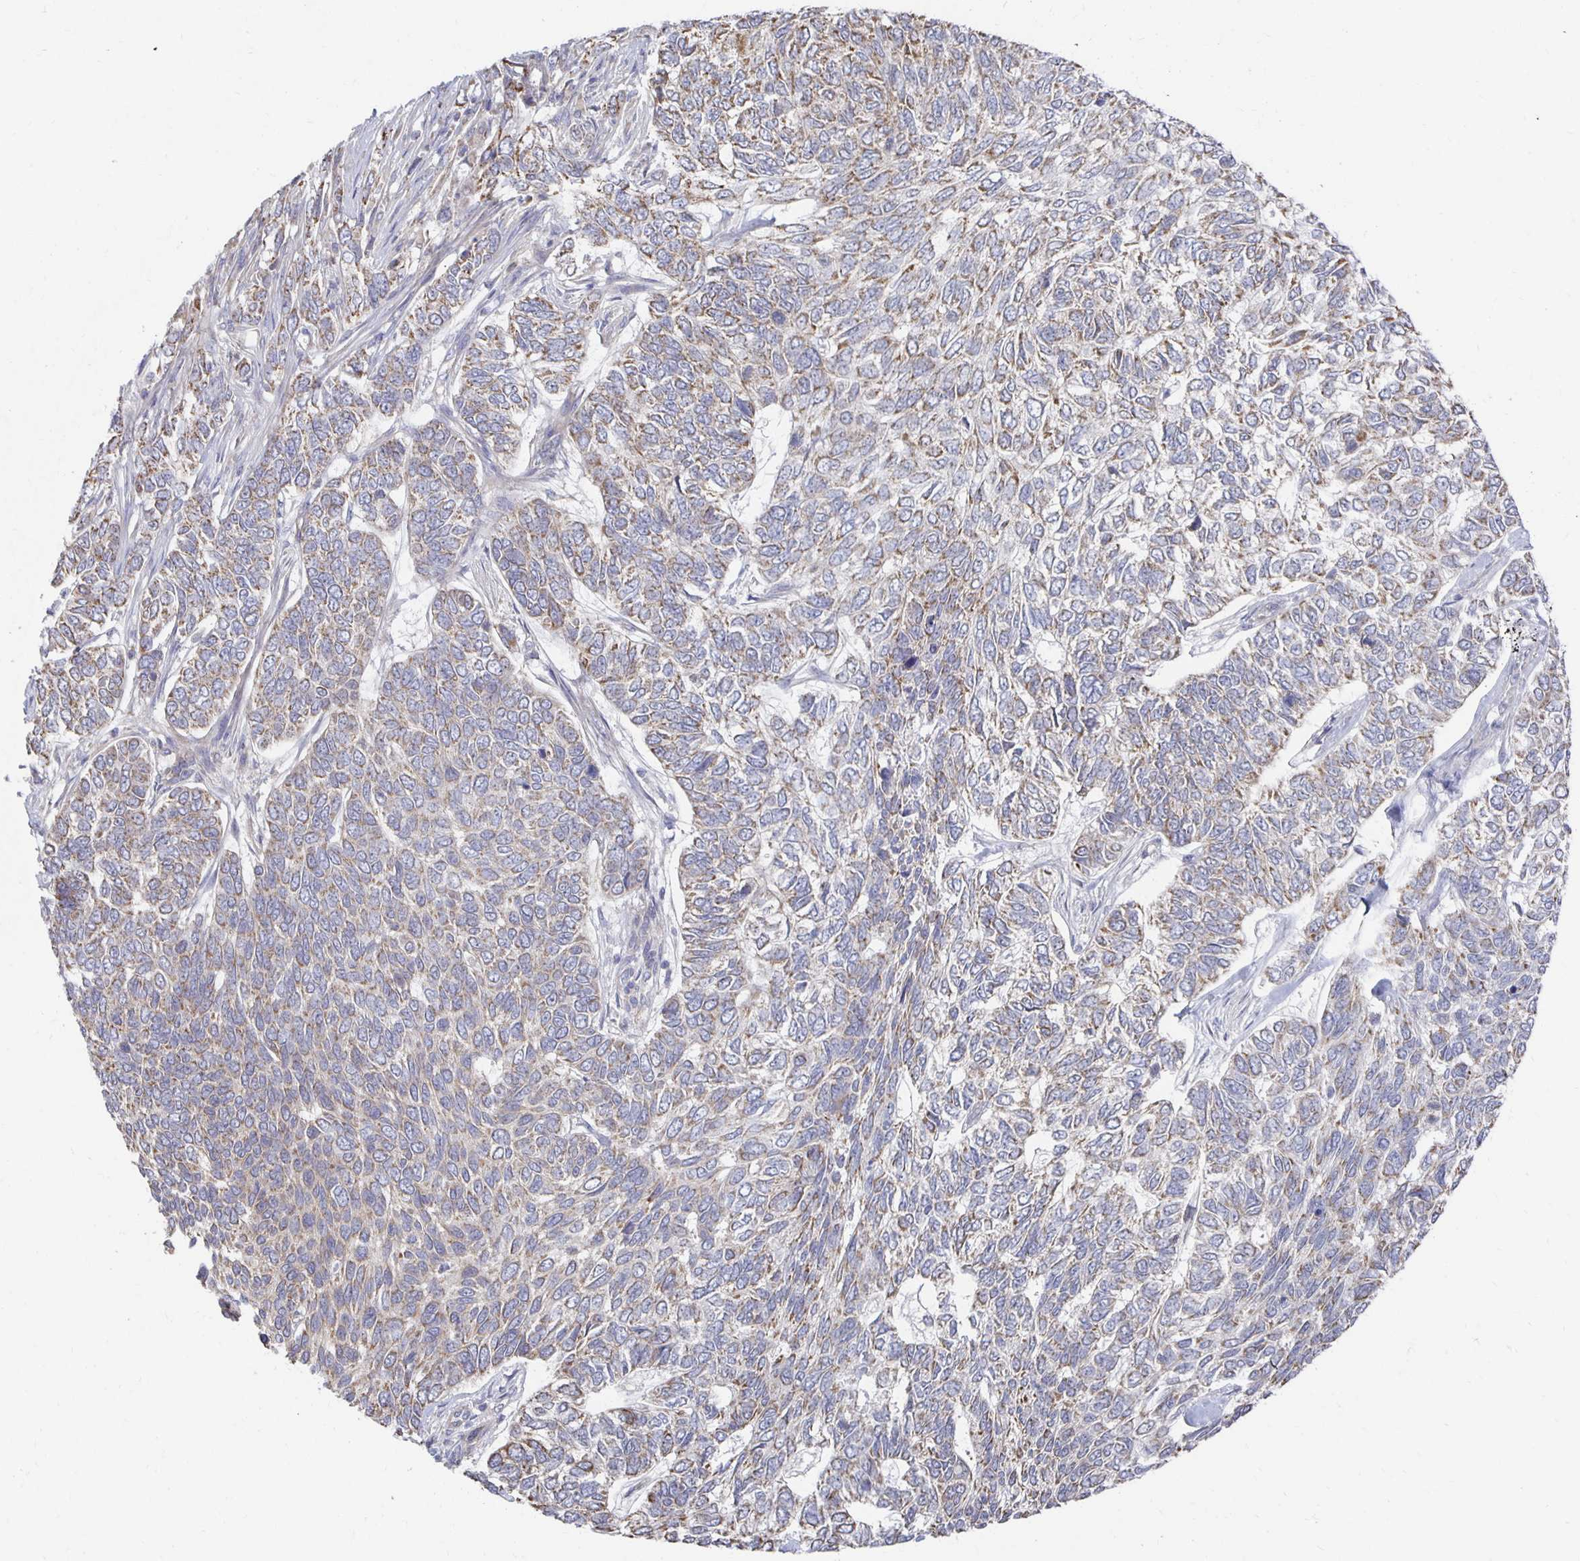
{"staining": {"intensity": "weak", "quantity": "<25%", "location": "cytoplasmic/membranous"}, "tissue": "skin cancer", "cell_type": "Tumor cells", "image_type": "cancer", "snomed": [{"axis": "morphology", "description": "Basal cell carcinoma"}, {"axis": "topography", "description": "Skin"}], "caption": "Immunohistochemistry (IHC) of basal cell carcinoma (skin) reveals no staining in tumor cells.", "gene": "NKX2-8", "patient": {"sex": "female", "age": 65}}